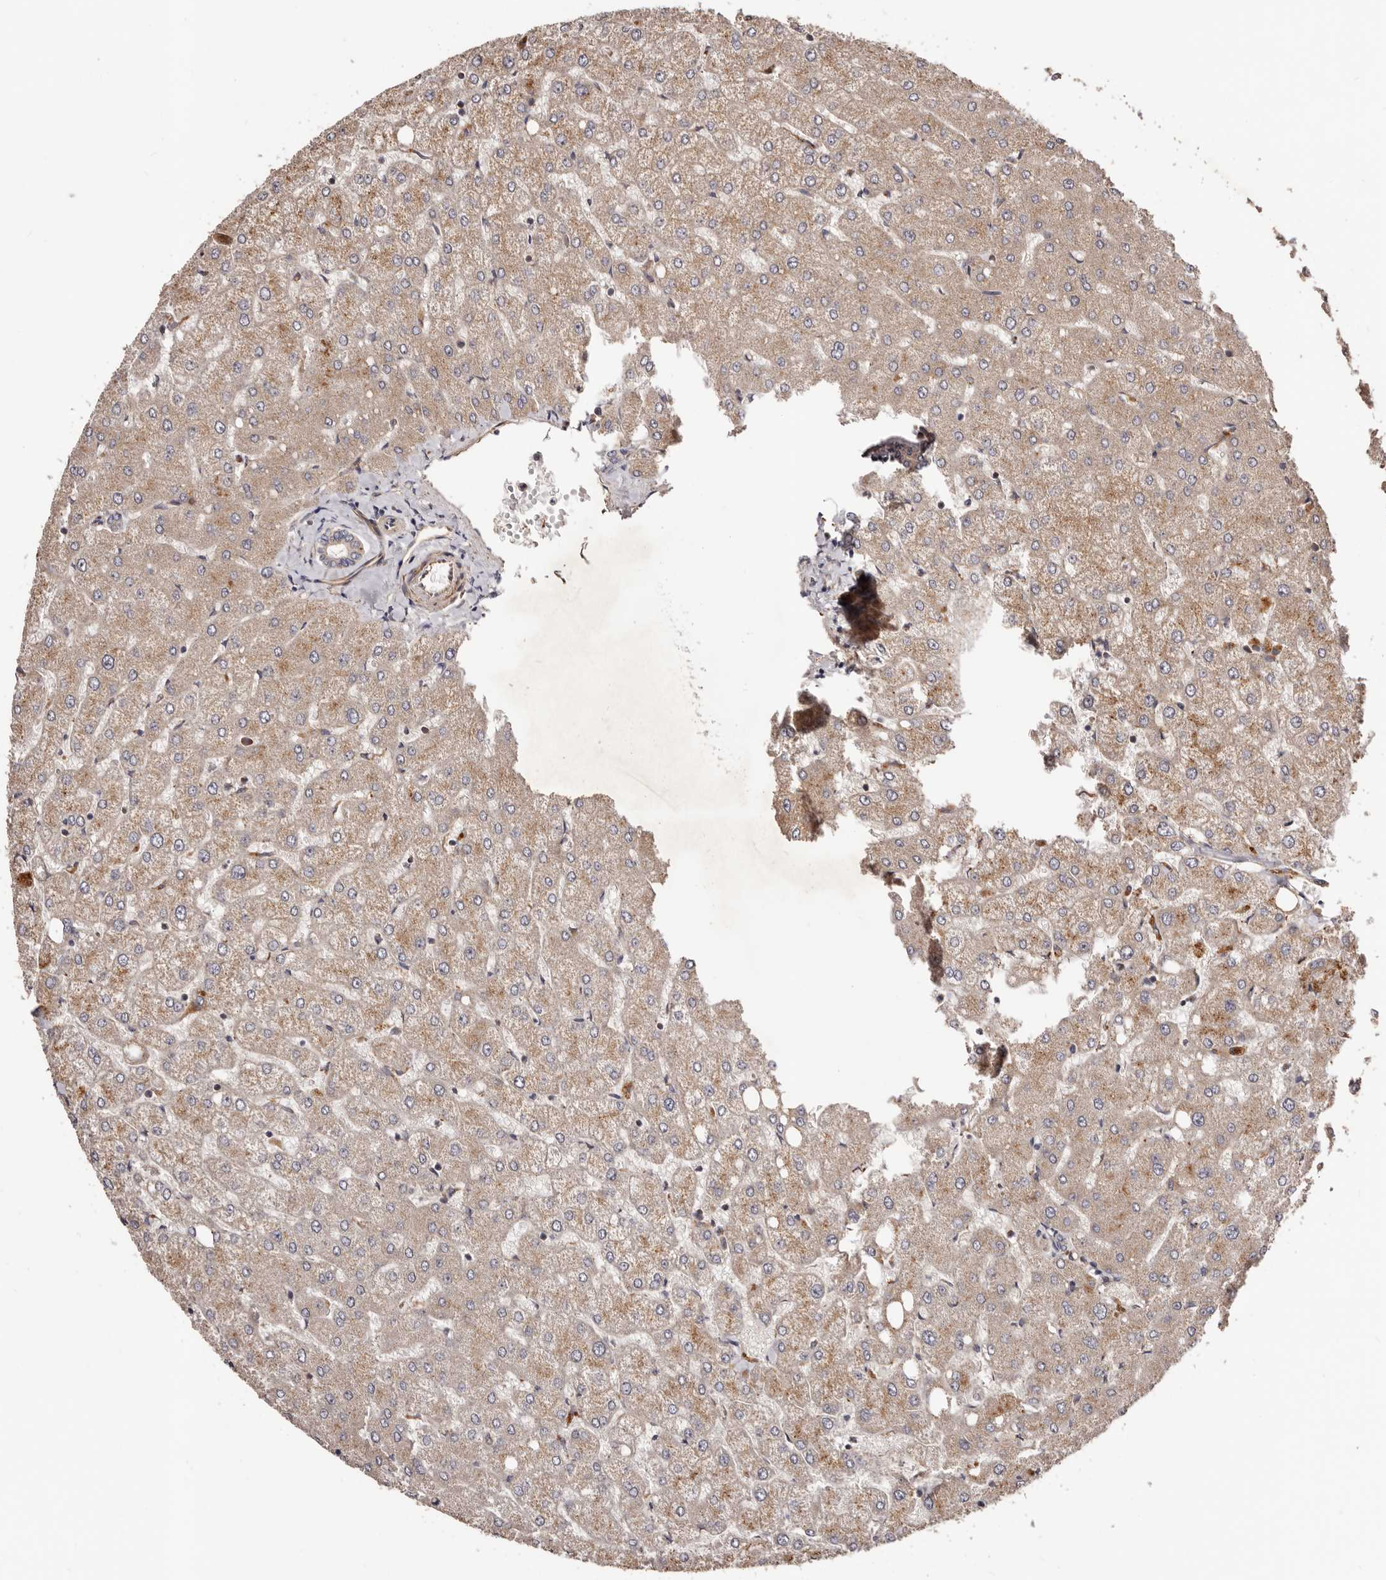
{"staining": {"intensity": "negative", "quantity": "none", "location": "none"}, "tissue": "liver", "cell_type": "Cholangiocytes", "image_type": "normal", "snomed": [{"axis": "morphology", "description": "Normal tissue, NOS"}, {"axis": "topography", "description": "Liver"}], "caption": "This is a histopathology image of immunohistochemistry (IHC) staining of normal liver, which shows no positivity in cholangiocytes.", "gene": "GTPBP1", "patient": {"sex": "female", "age": 54}}